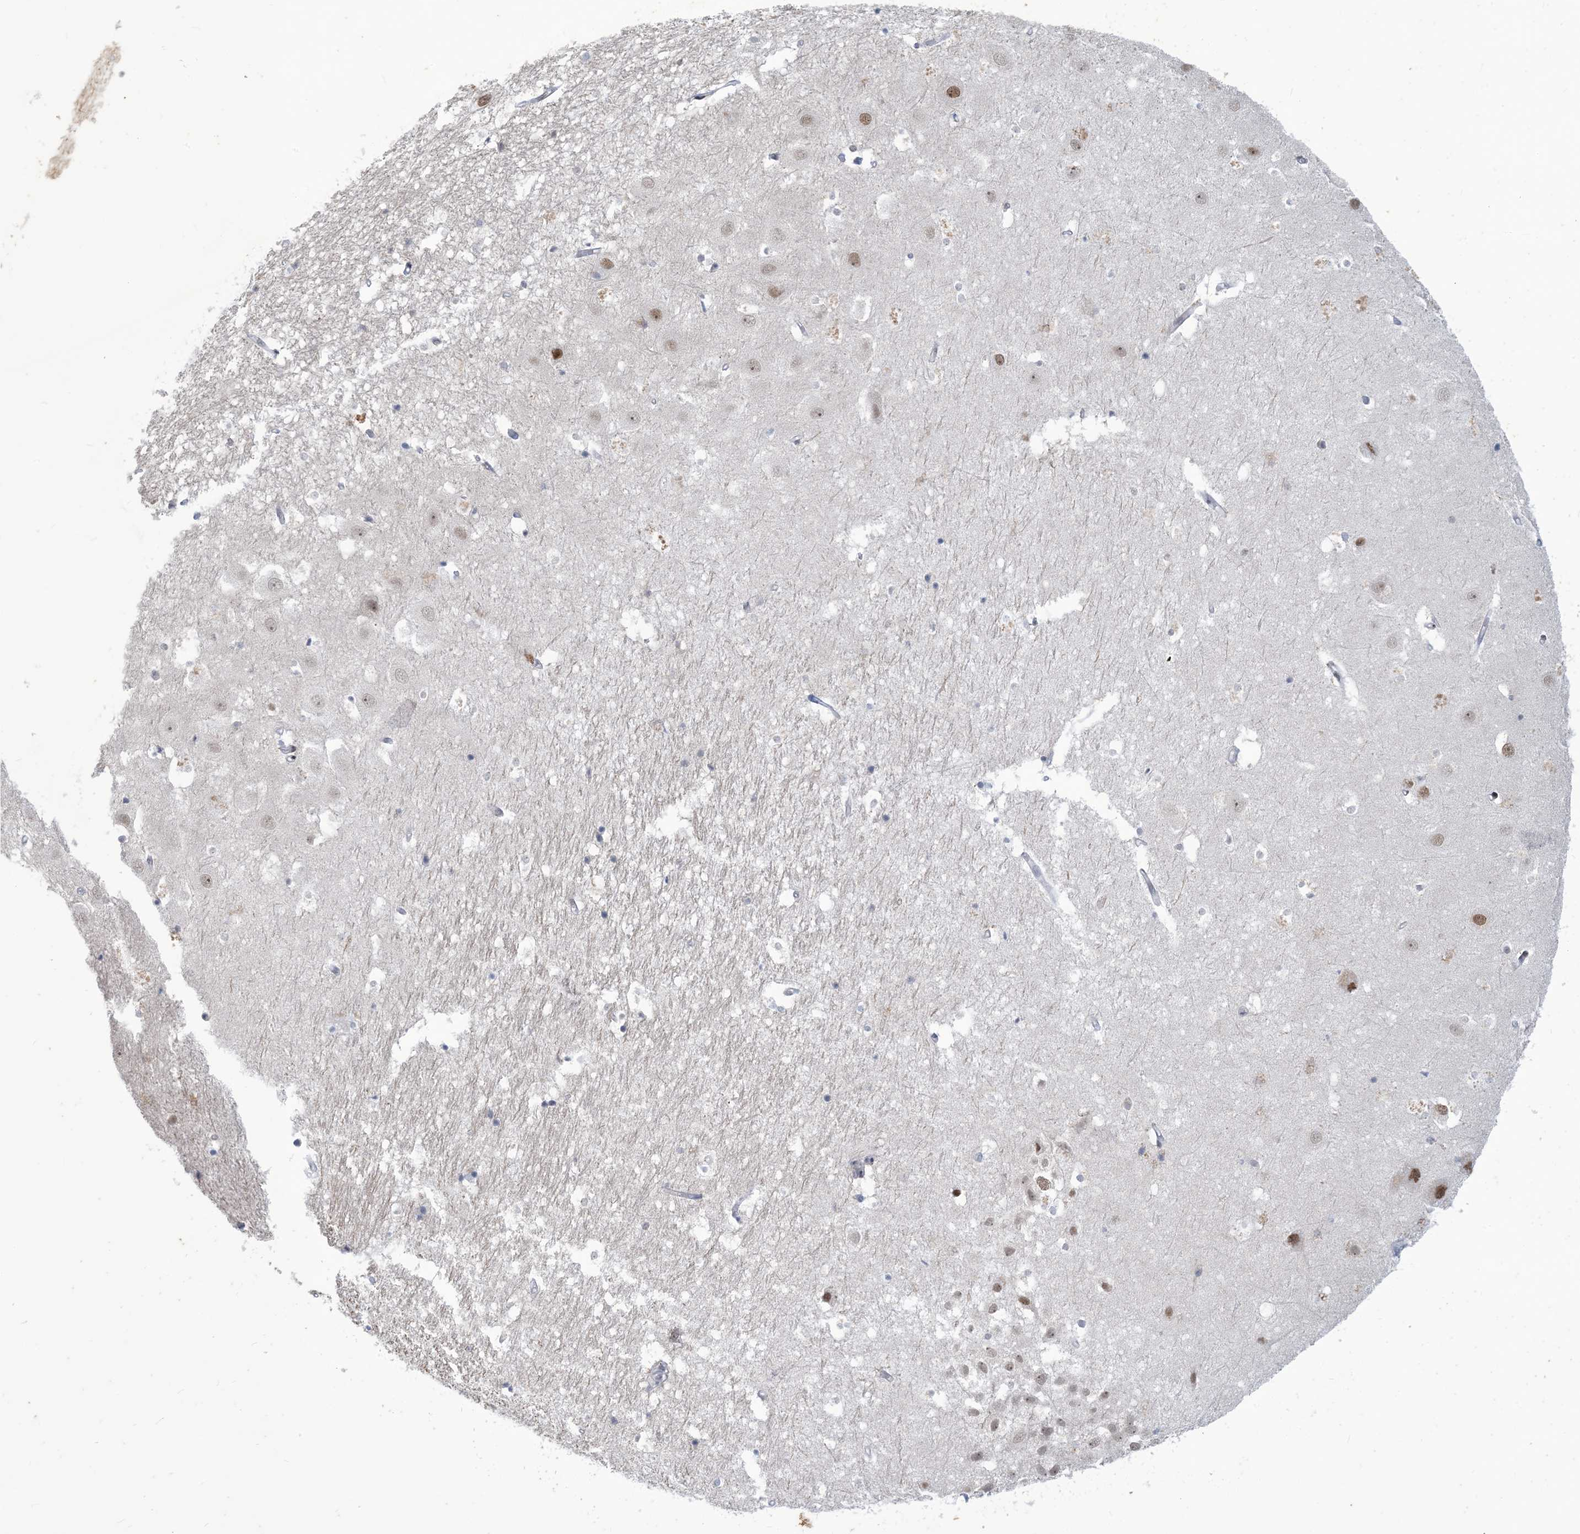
{"staining": {"intensity": "moderate", "quantity": "<25%", "location": "nuclear"}, "tissue": "hippocampus", "cell_type": "Glial cells", "image_type": "normal", "snomed": [{"axis": "morphology", "description": "Normal tissue, NOS"}, {"axis": "topography", "description": "Hippocampus"}], "caption": "Immunohistochemistry of normal hippocampus demonstrates low levels of moderate nuclear positivity in about <25% of glial cells.", "gene": "ZNF674", "patient": {"sex": "female", "age": 52}}